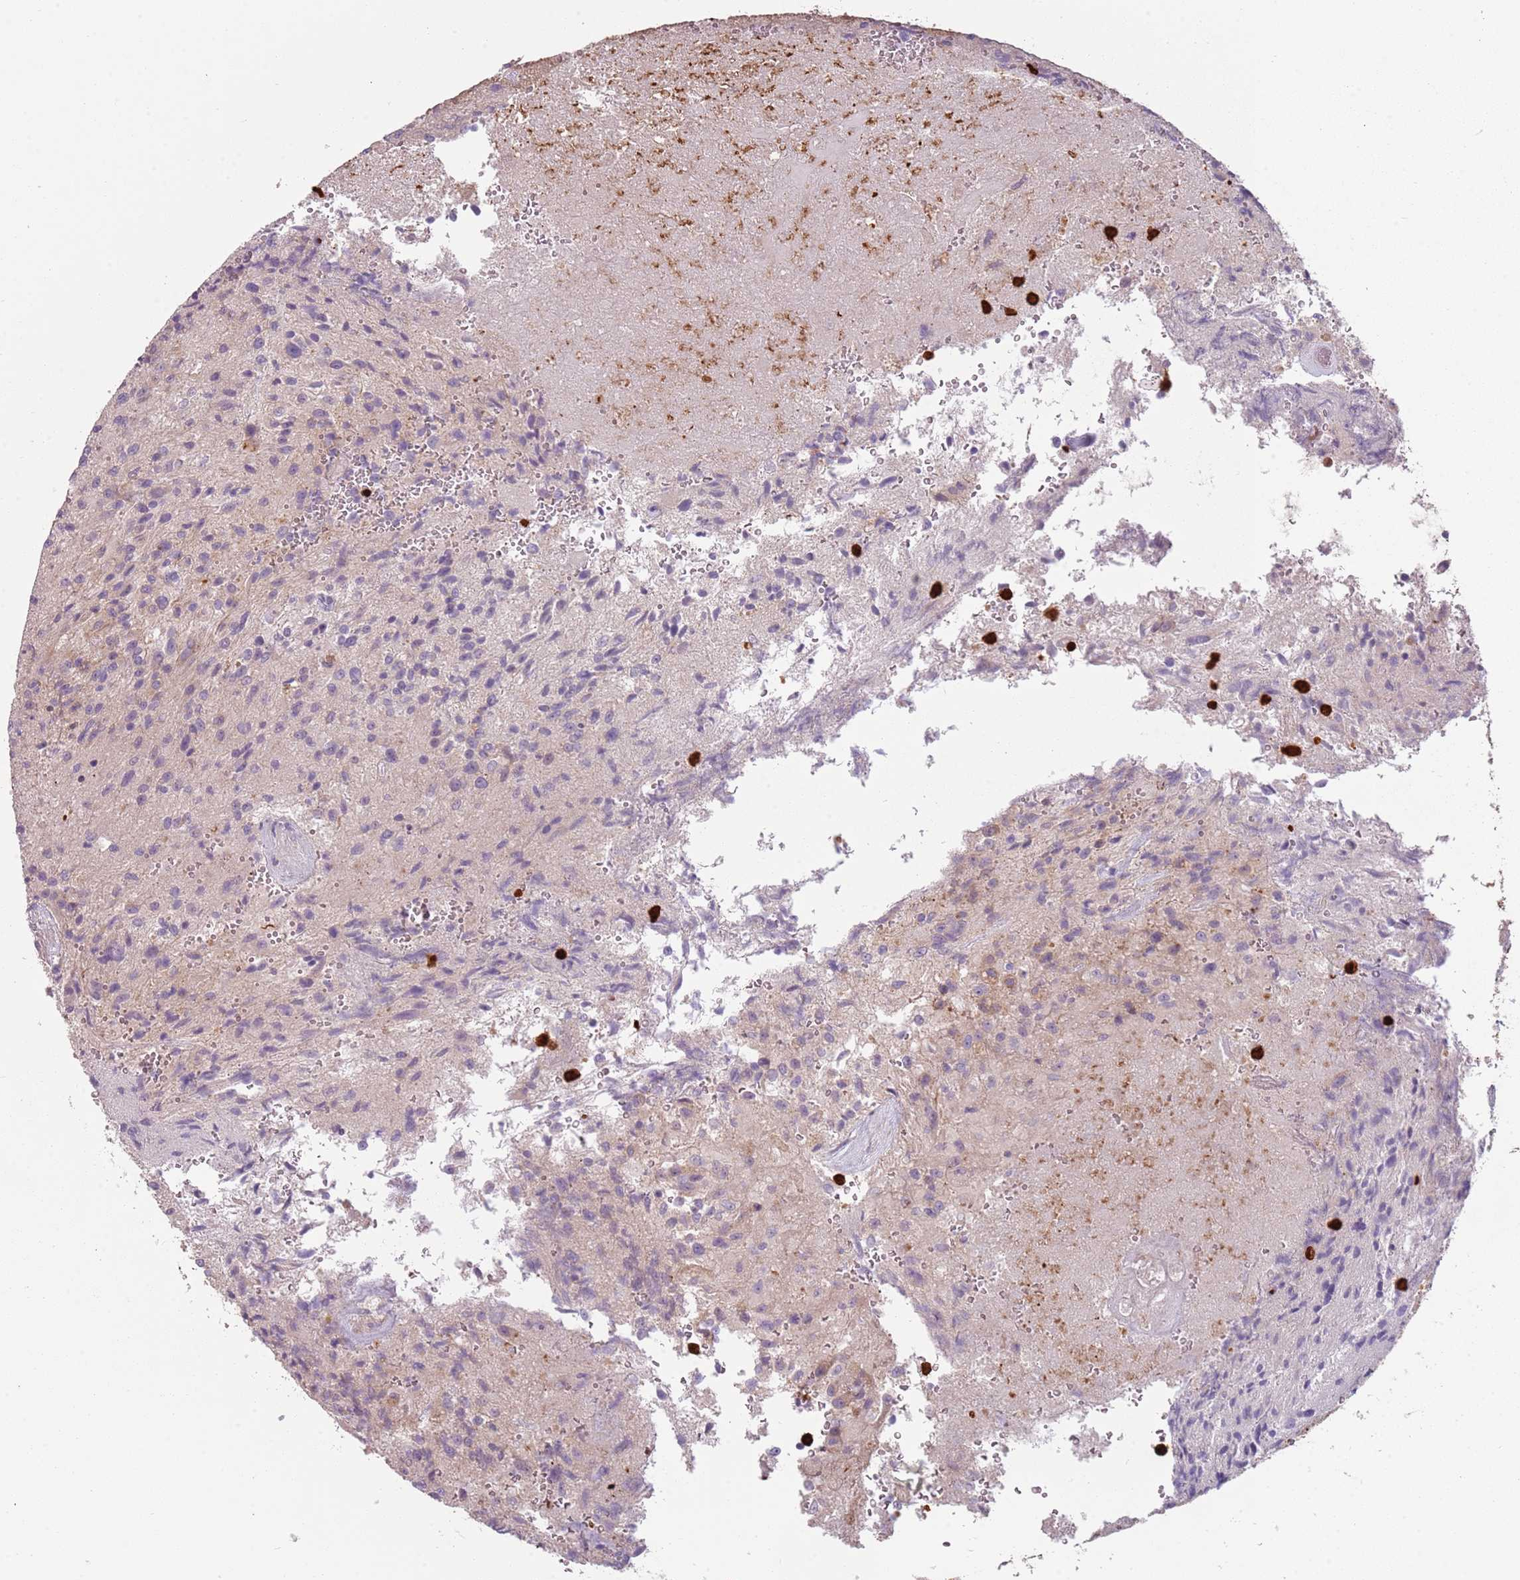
{"staining": {"intensity": "negative", "quantity": "none", "location": "none"}, "tissue": "glioma", "cell_type": "Tumor cells", "image_type": "cancer", "snomed": [{"axis": "morphology", "description": "Normal tissue, NOS"}, {"axis": "morphology", "description": "Glioma, malignant, High grade"}, {"axis": "topography", "description": "Cerebral cortex"}], "caption": "IHC histopathology image of neoplastic tissue: human glioma stained with DAB (3,3'-diaminobenzidine) displays no significant protein expression in tumor cells.", "gene": "SPAG4", "patient": {"sex": "male", "age": 56}}